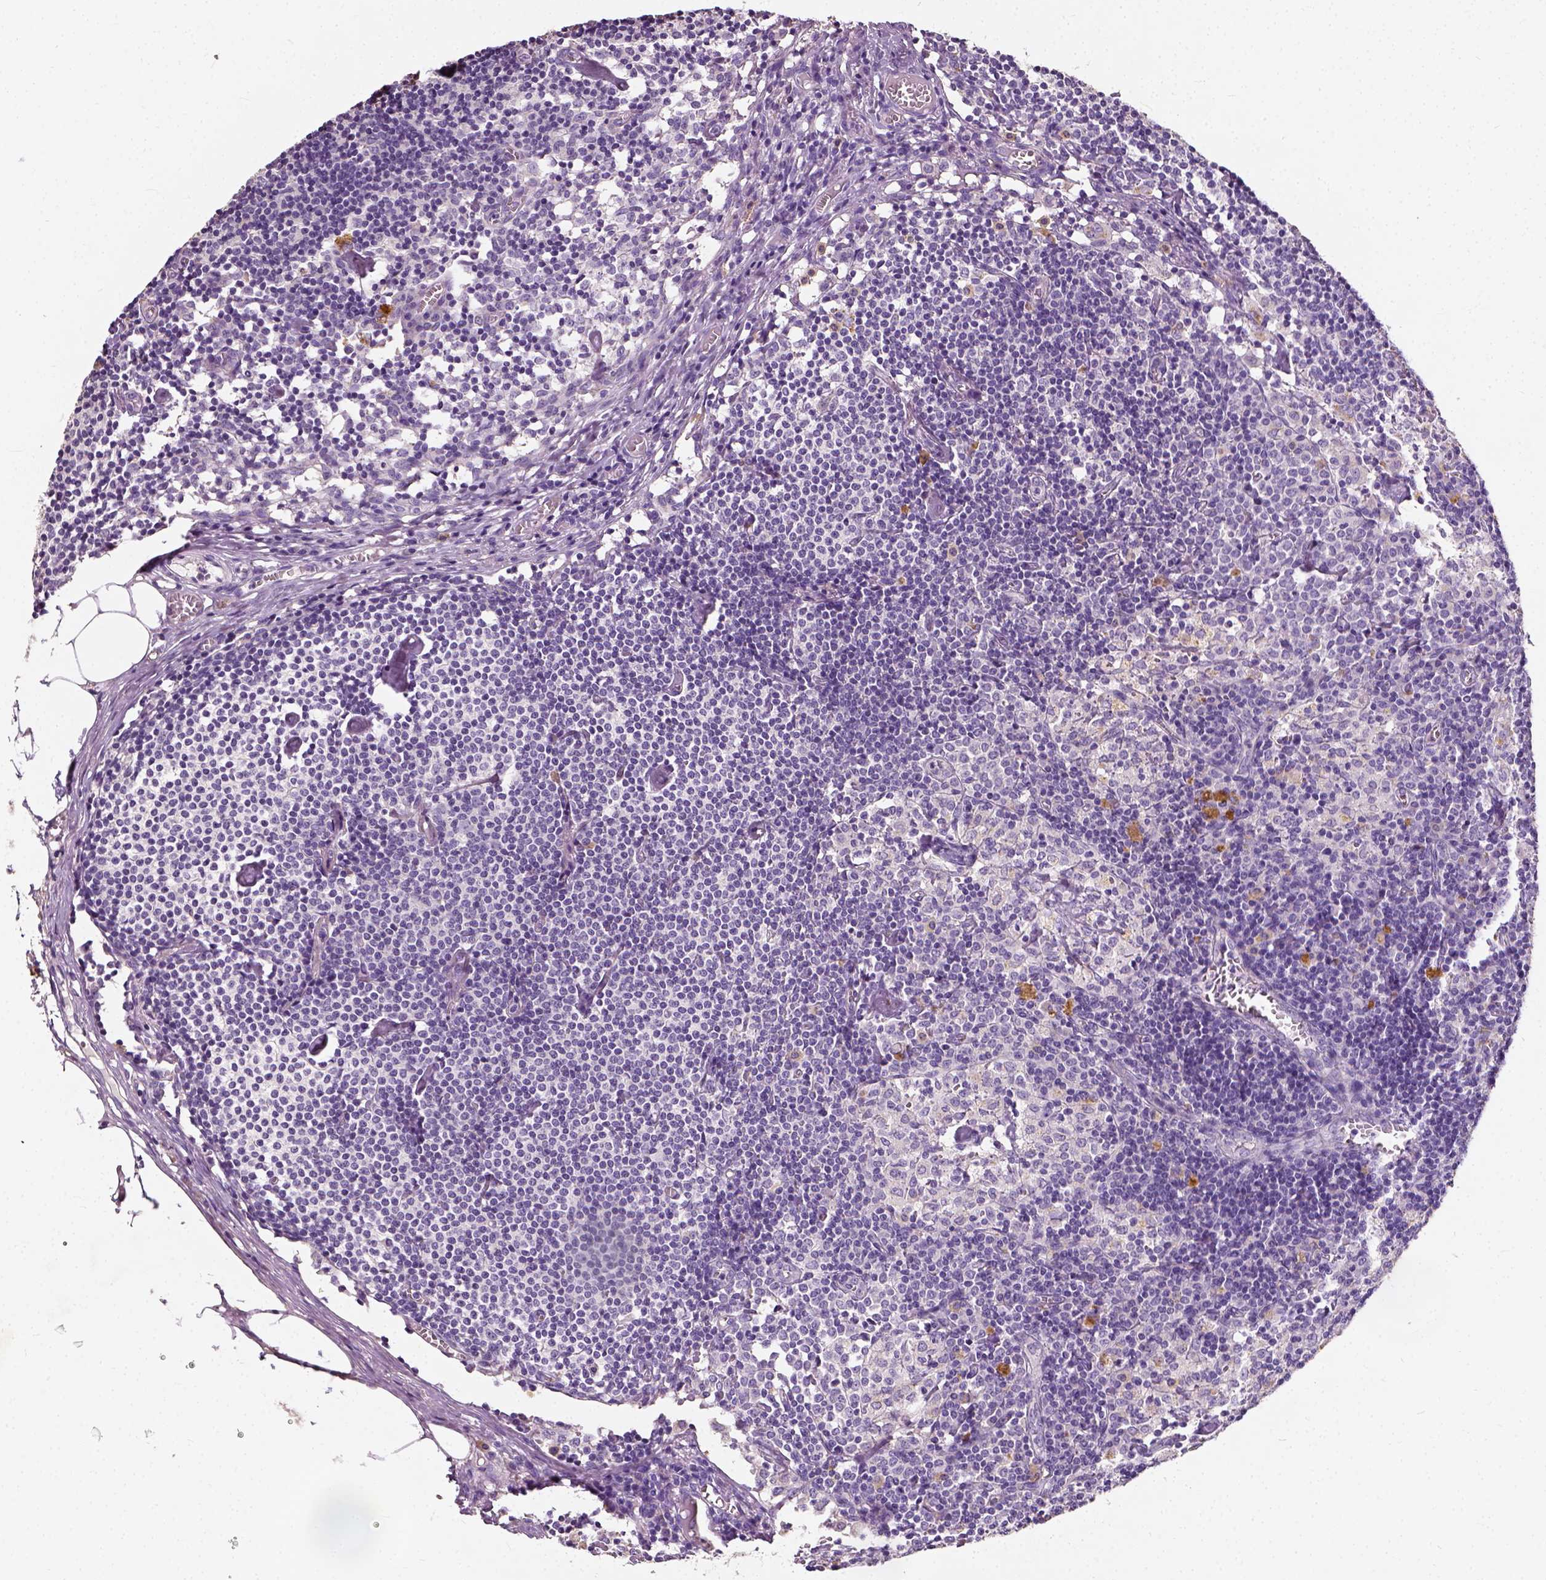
{"staining": {"intensity": "negative", "quantity": "none", "location": "none"}, "tissue": "lymph node", "cell_type": "Germinal center cells", "image_type": "normal", "snomed": [{"axis": "morphology", "description": "Normal tissue, NOS"}, {"axis": "topography", "description": "Lymph node"}], "caption": "Immunohistochemistry histopathology image of benign lymph node: human lymph node stained with DAB (3,3'-diaminobenzidine) displays no significant protein expression in germinal center cells.", "gene": "DHCR24", "patient": {"sex": "female", "age": 52}}